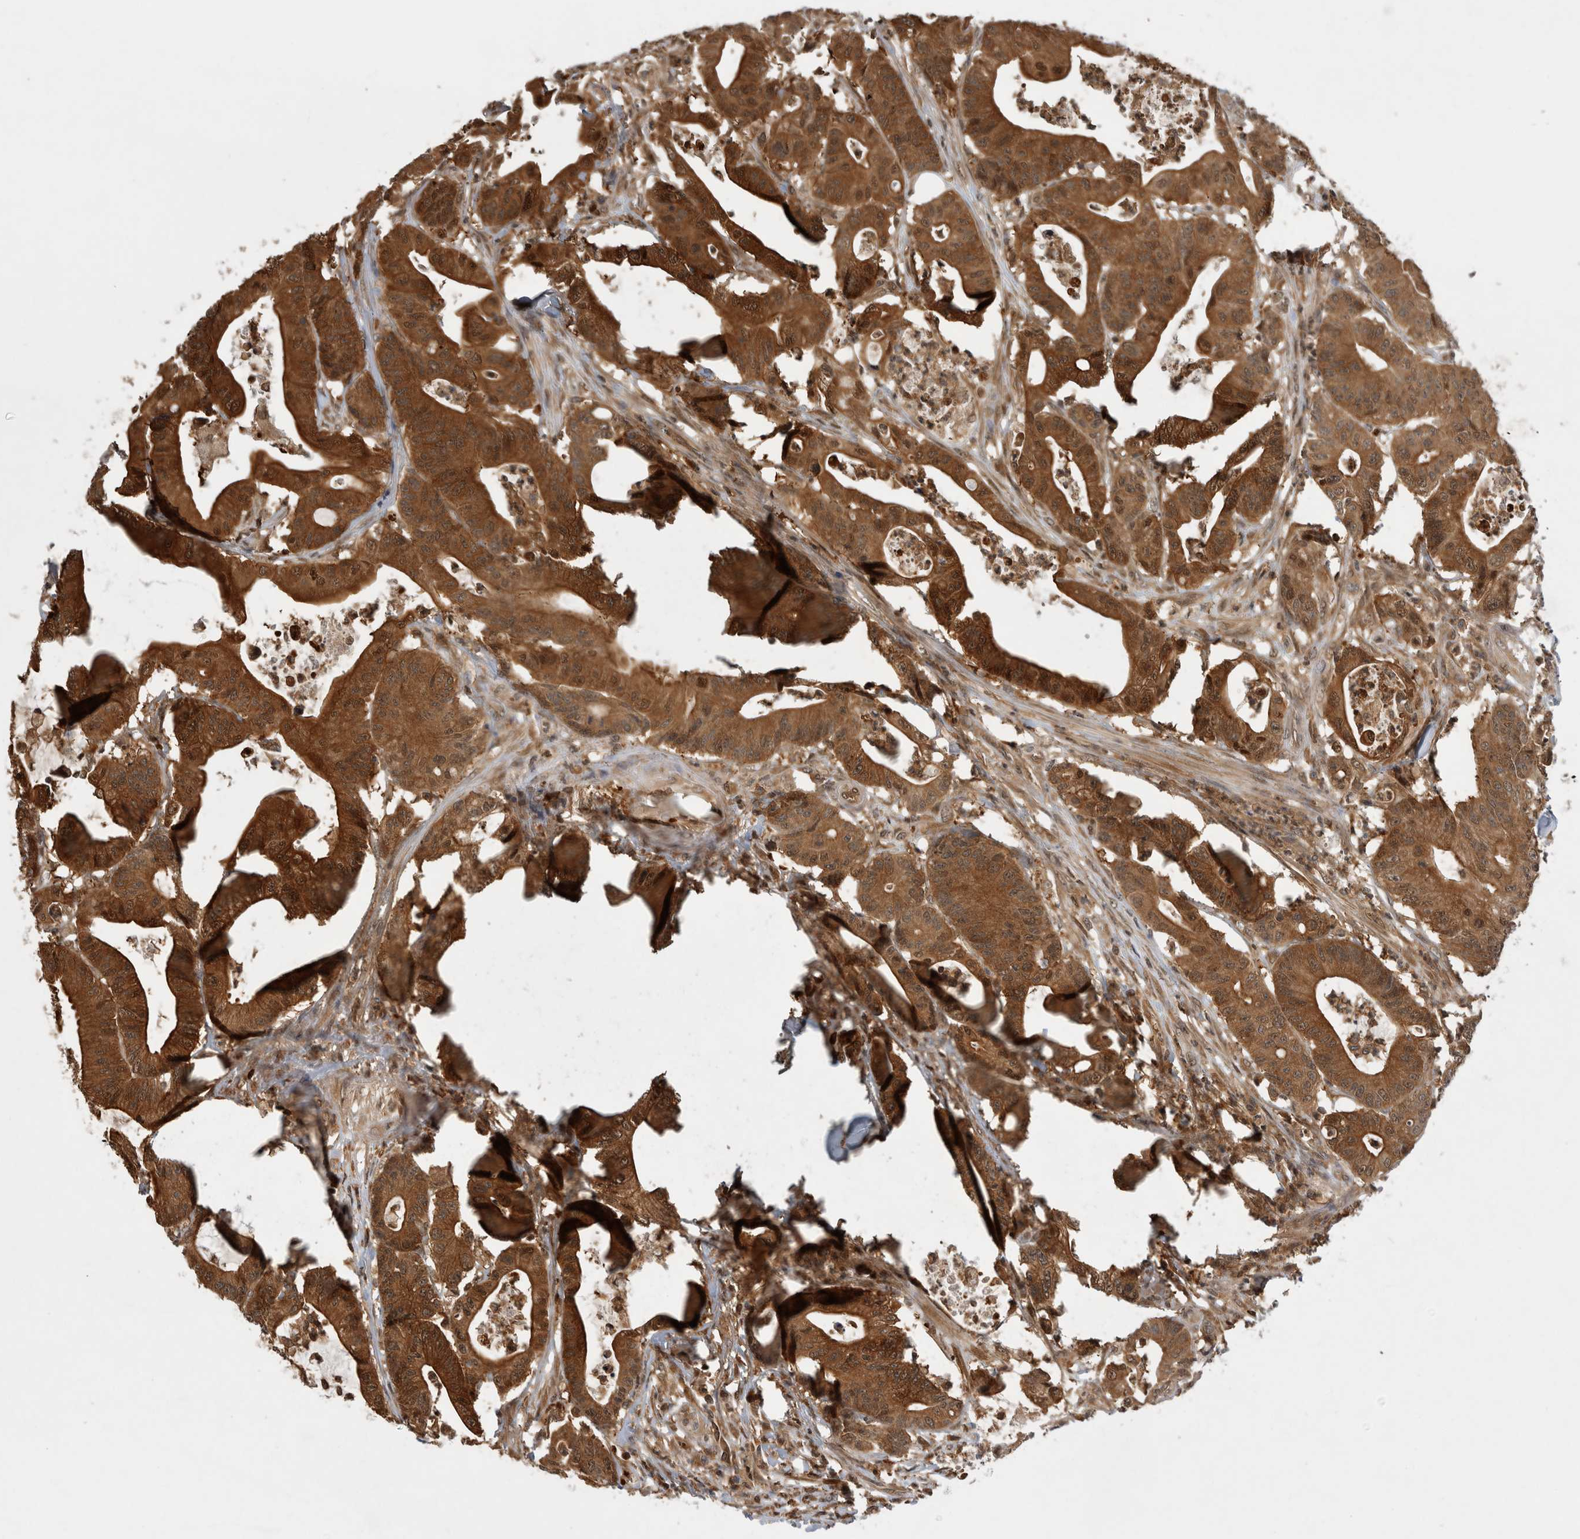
{"staining": {"intensity": "moderate", "quantity": ">75%", "location": "cytoplasmic/membranous"}, "tissue": "colorectal cancer", "cell_type": "Tumor cells", "image_type": "cancer", "snomed": [{"axis": "morphology", "description": "Adenocarcinoma, NOS"}, {"axis": "topography", "description": "Colon"}], "caption": "An immunohistochemistry (IHC) micrograph of tumor tissue is shown. Protein staining in brown shows moderate cytoplasmic/membranous positivity in adenocarcinoma (colorectal) within tumor cells. Immunohistochemistry (ihc) stains the protein of interest in brown and the nuclei are stained blue.", "gene": "ASTN2", "patient": {"sex": "female", "age": 84}}